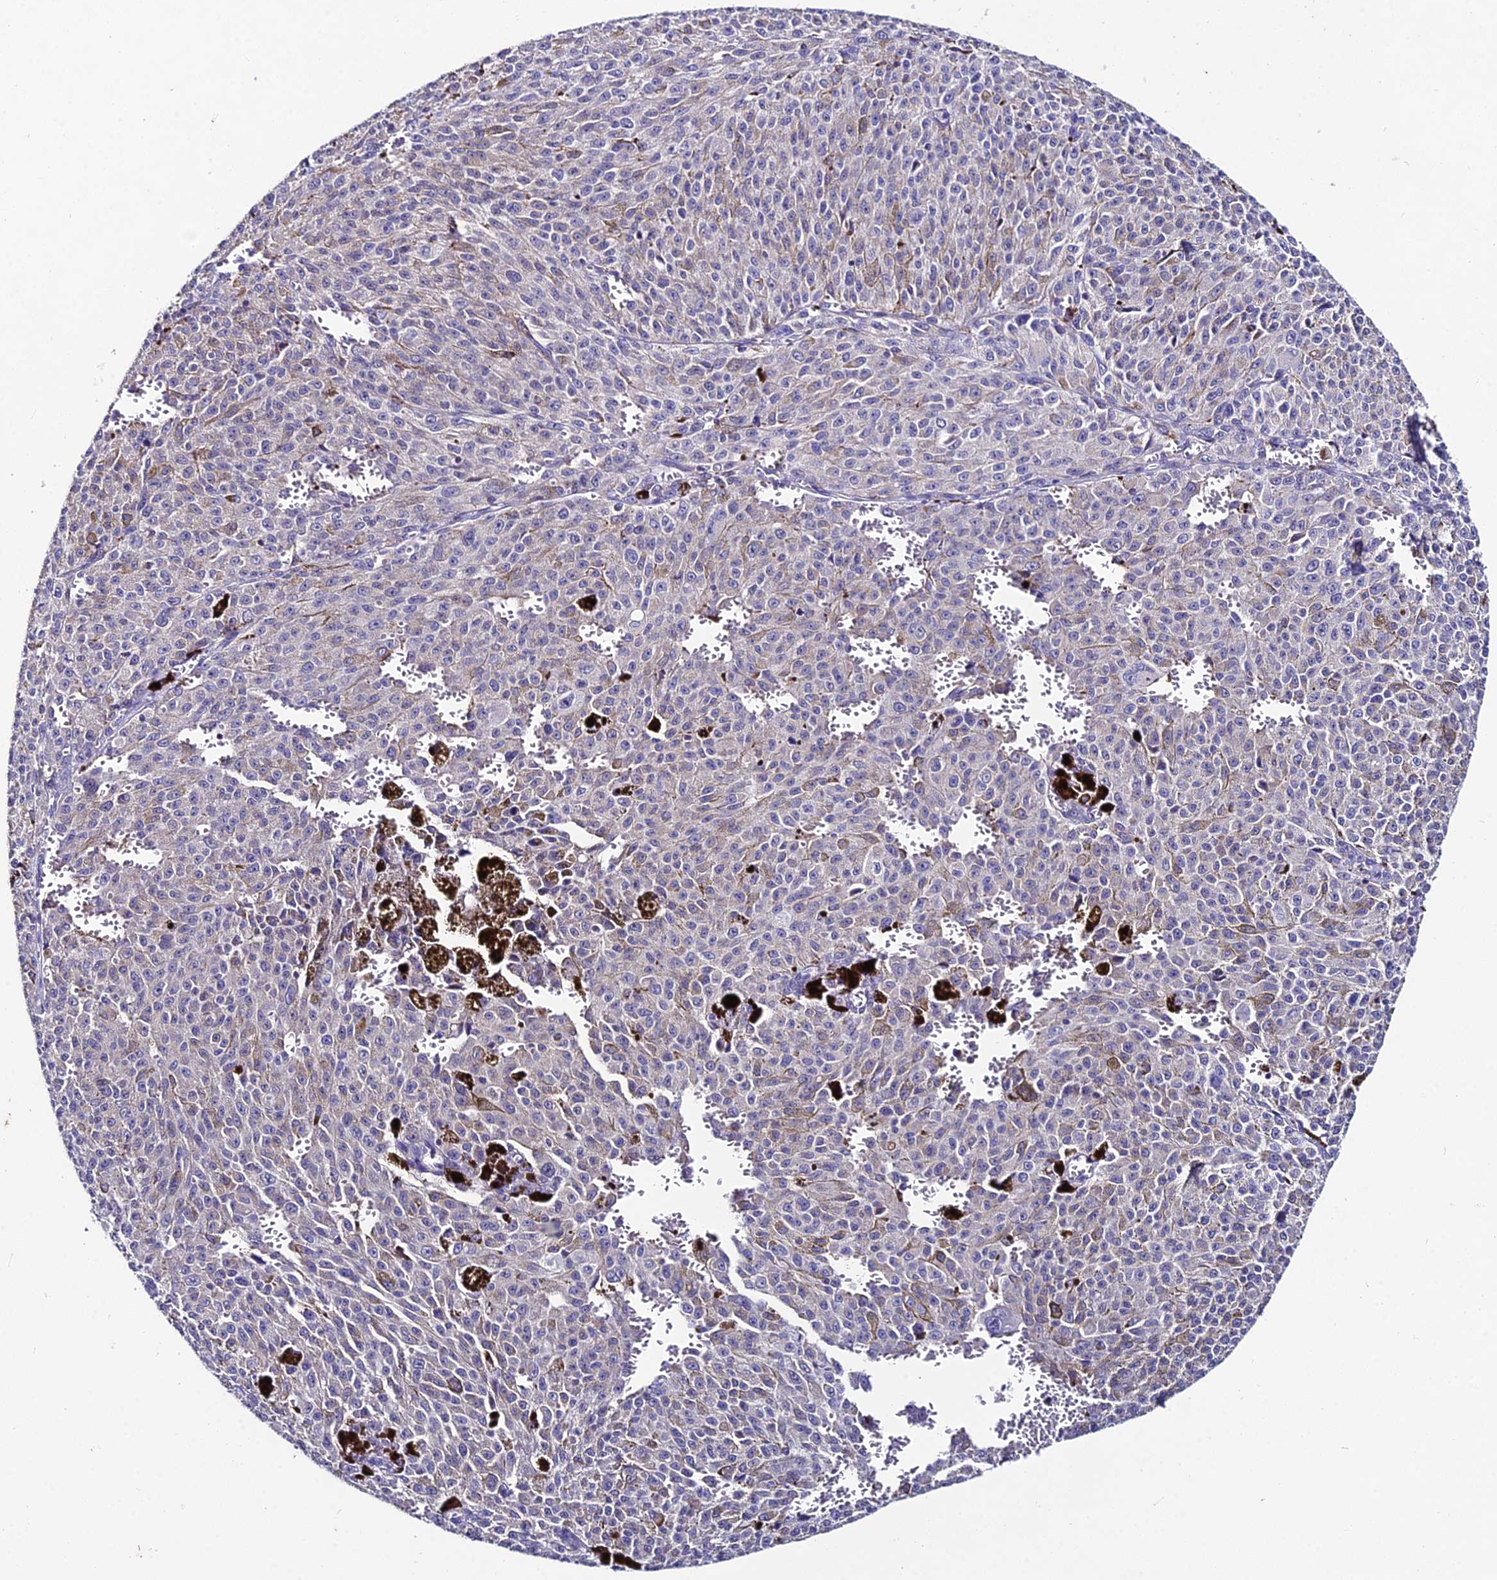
{"staining": {"intensity": "weak", "quantity": "<25%", "location": "cytoplasmic/membranous"}, "tissue": "melanoma", "cell_type": "Tumor cells", "image_type": "cancer", "snomed": [{"axis": "morphology", "description": "Malignant melanoma, NOS"}, {"axis": "topography", "description": "Skin"}], "caption": "This is an IHC micrograph of human melanoma. There is no staining in tumor cells.", "gene": "LGALS7", "patient": {"sex": "female", "age": 52}}